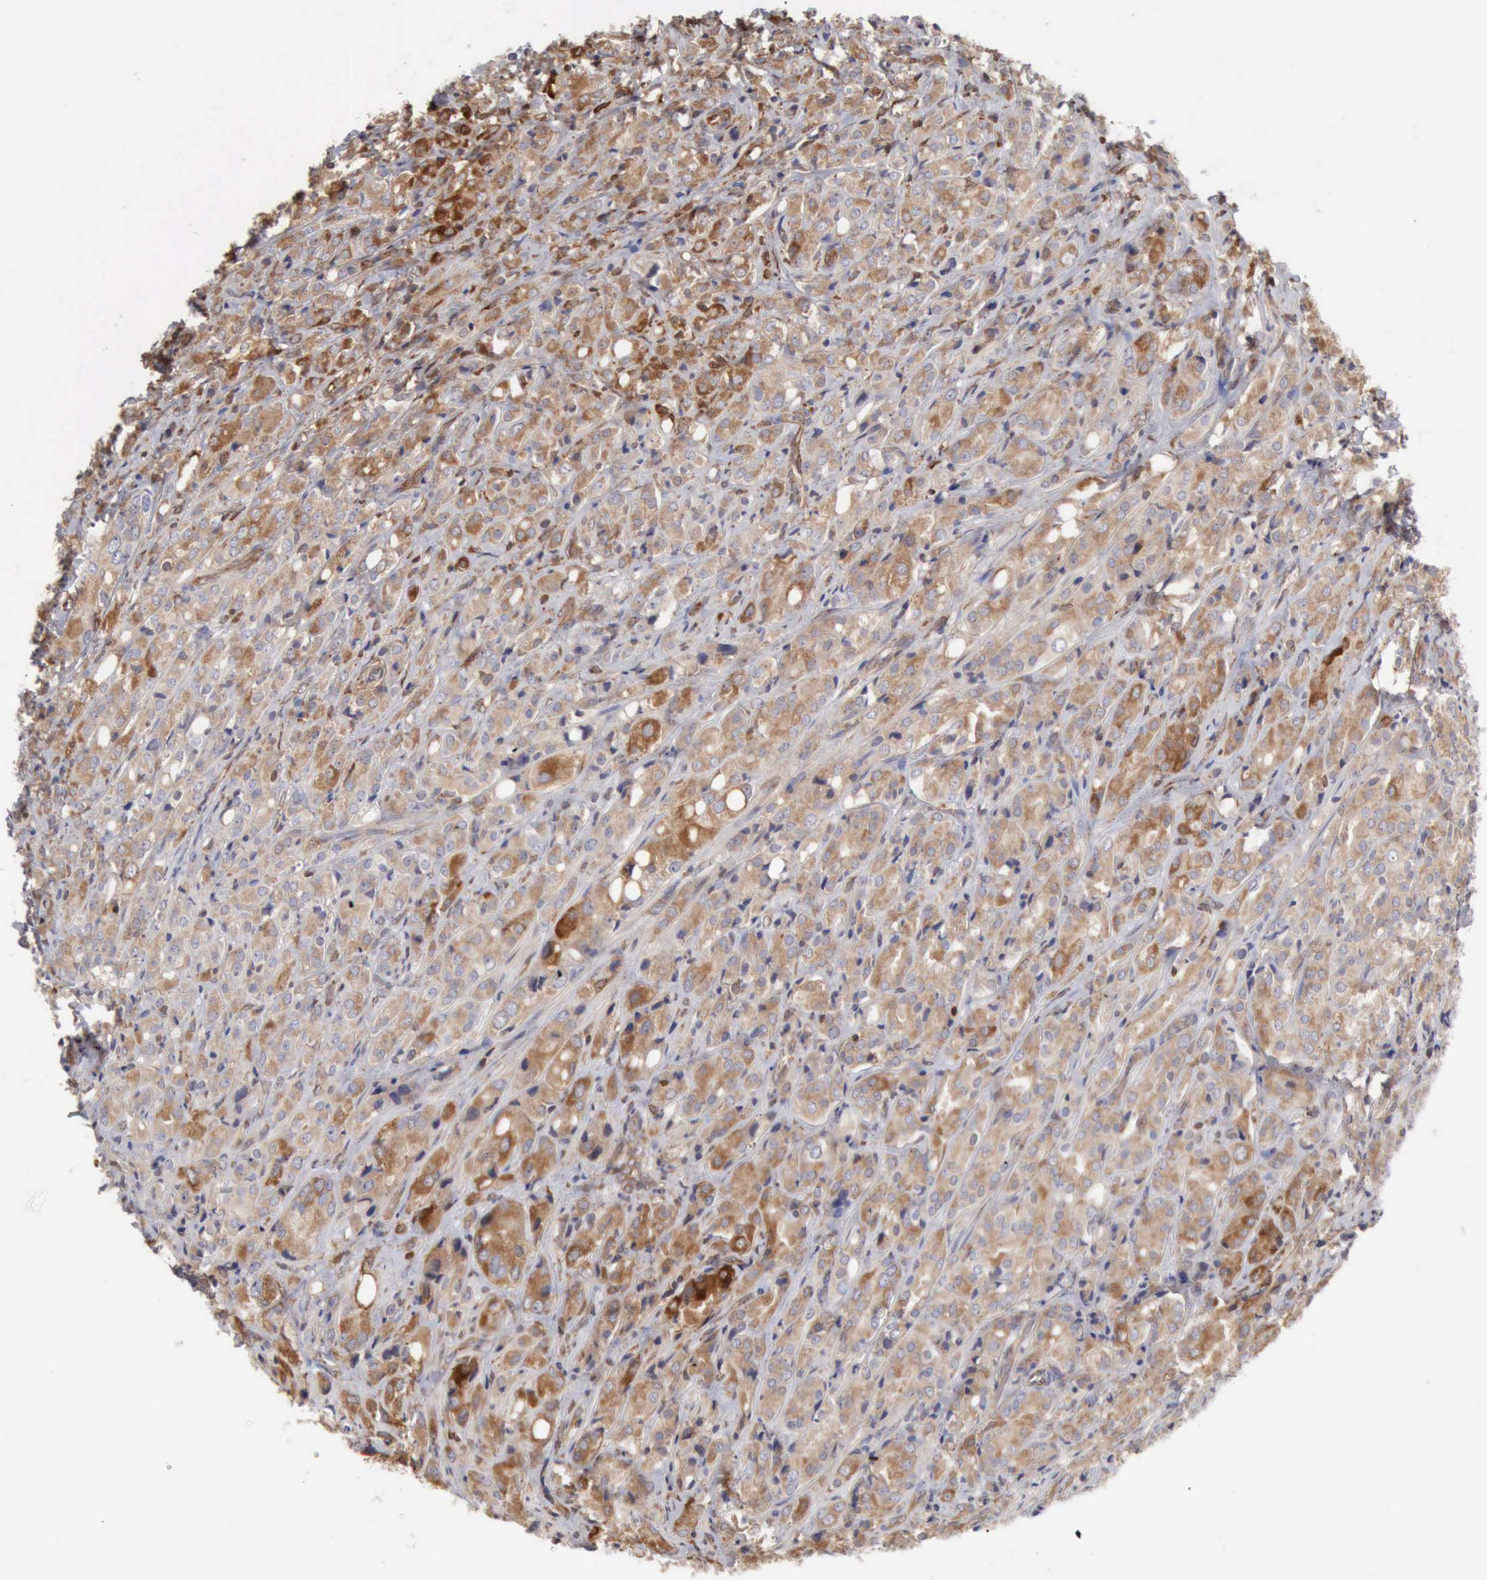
{"staining": {"intensity": "moderate", "quantity": ">75%", "location": "cytoplasmic/membranous"}, "tissue": "prostate cancer", "cell_type": "Tumor cells", "image_type": "cancer", "snomed": [{"axis": "morphology", "description": "Adenocarcinoma, High grade"}, {"axis": "topography", "description": "Prostate"}], "caption": "The micrograph demonstrates staining of prostate cancer, revealing moderate cytoplasmic/membranous protein staining (brown color) within tumor cells.", "gene": "APOL2", "patient": {"sex": "male", "age": 68}}